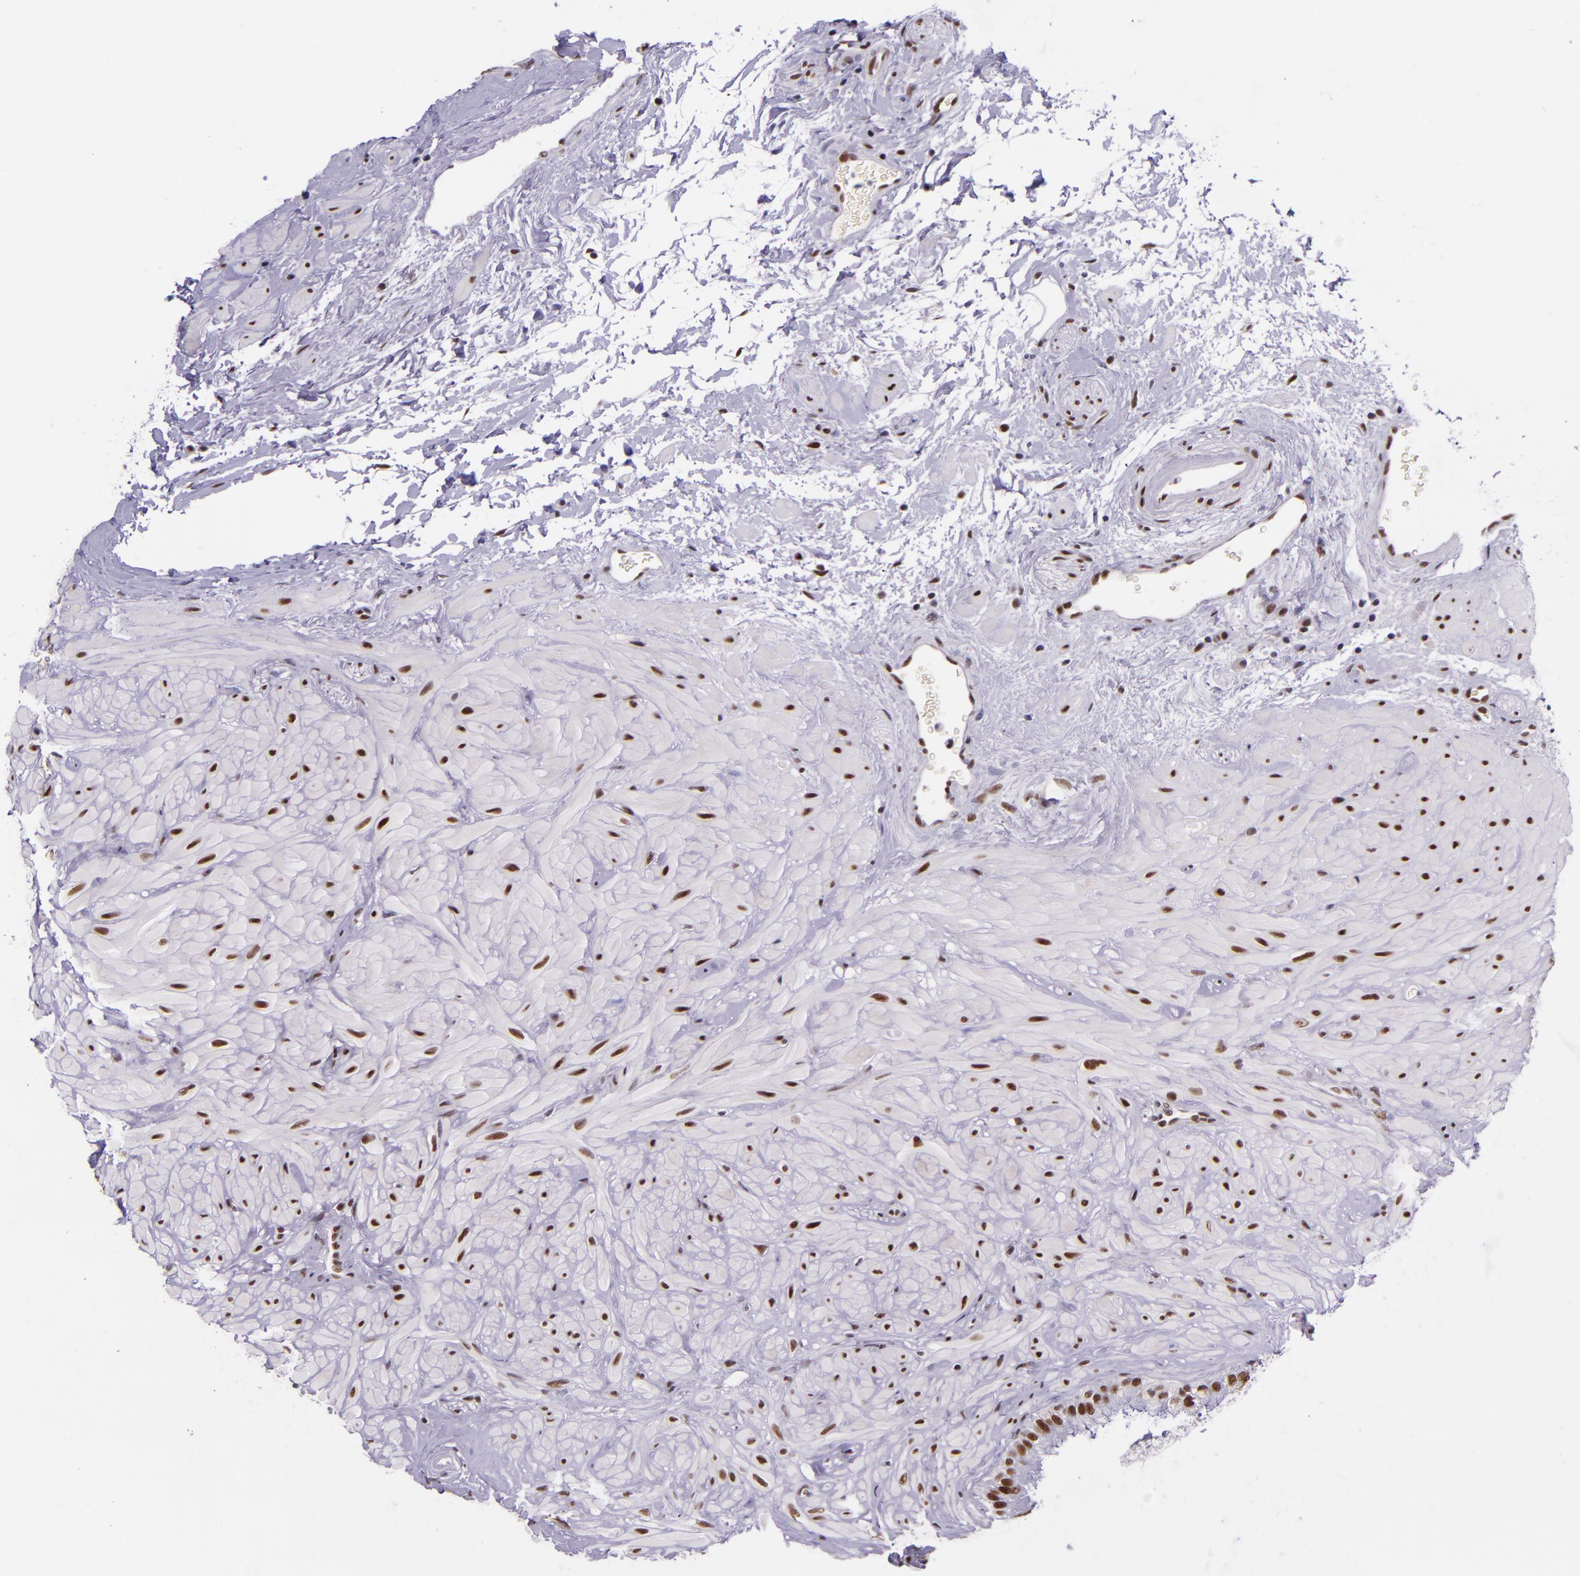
{"staining": {"intensity": "strong", "quantity": ">75%", "location": "nuclear"}, "tissue": "seminal vesicle", "cell_type": "Glandular cells", "image_type": "normal", "snomed": [{"axis": "morphology", "description": "Normal tissue, NOS"}, {"axis": "topography", "description": "Seminal veicle"}], "caption": "Strong nuclear protein staining is seen in approximately >75% of glandular cells in seminal vesicle.", "gene": "GPKOW", "patient": {"sex": "male", "age": 63}}